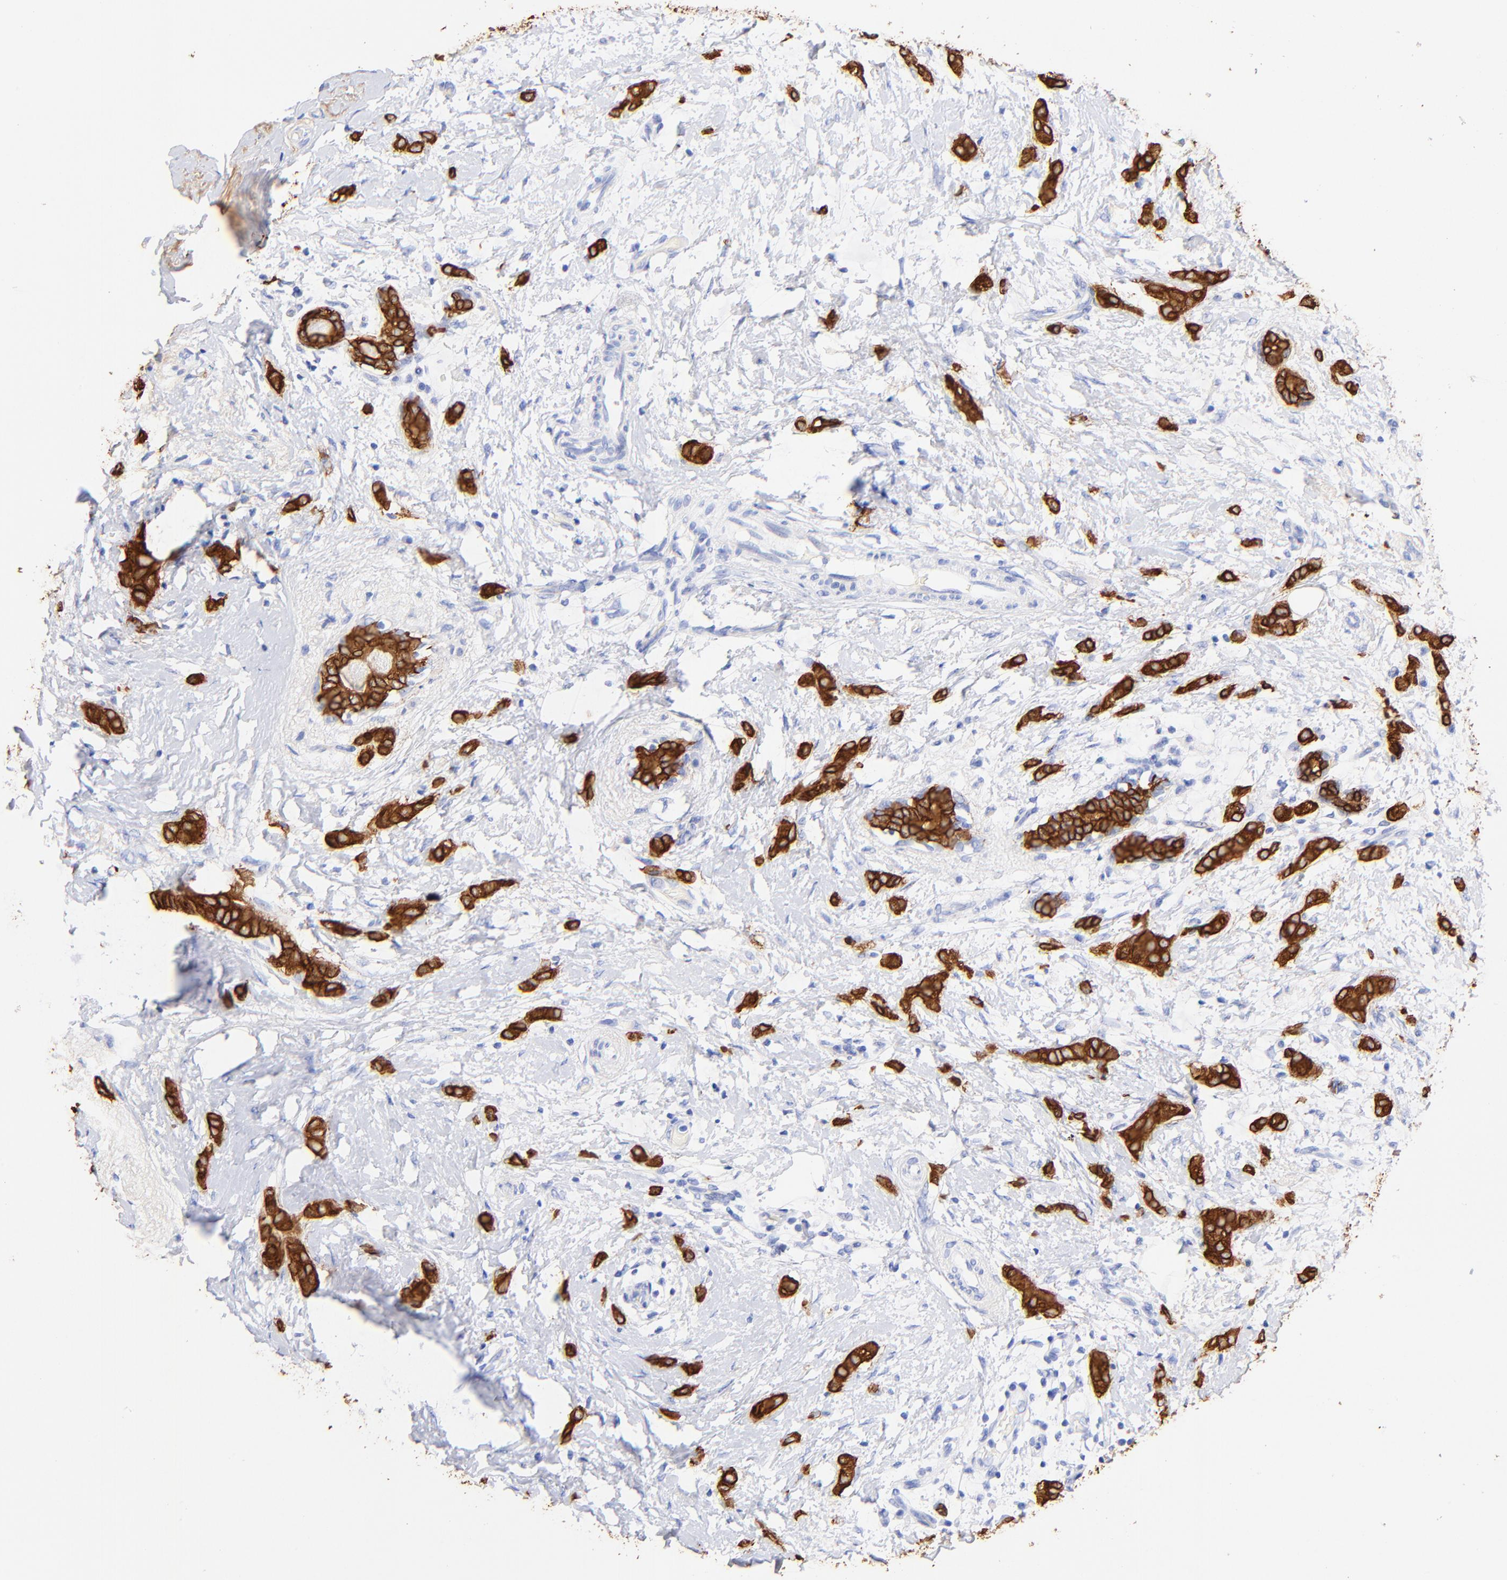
{"staining": {"intensity": "strong", "quantity": ">75%", "location": "cytoplasmic/membranous"}, "tissue": "breast cancer", "cell_type": "Tumor cells", "image_type": "cancer", "snomed": [{"axis": "morphology", "description": "Lobular carcinoma"}, {"axis": "topography", "description": "Breast"}], "caption": "Tumor cells exhibit strong cytoplasmic/membranous positivity in approximately >75% of cells in lobular carcinoma (breast).", "gene": "KRT19", "patient": {"sex": "female", "age": 55}}